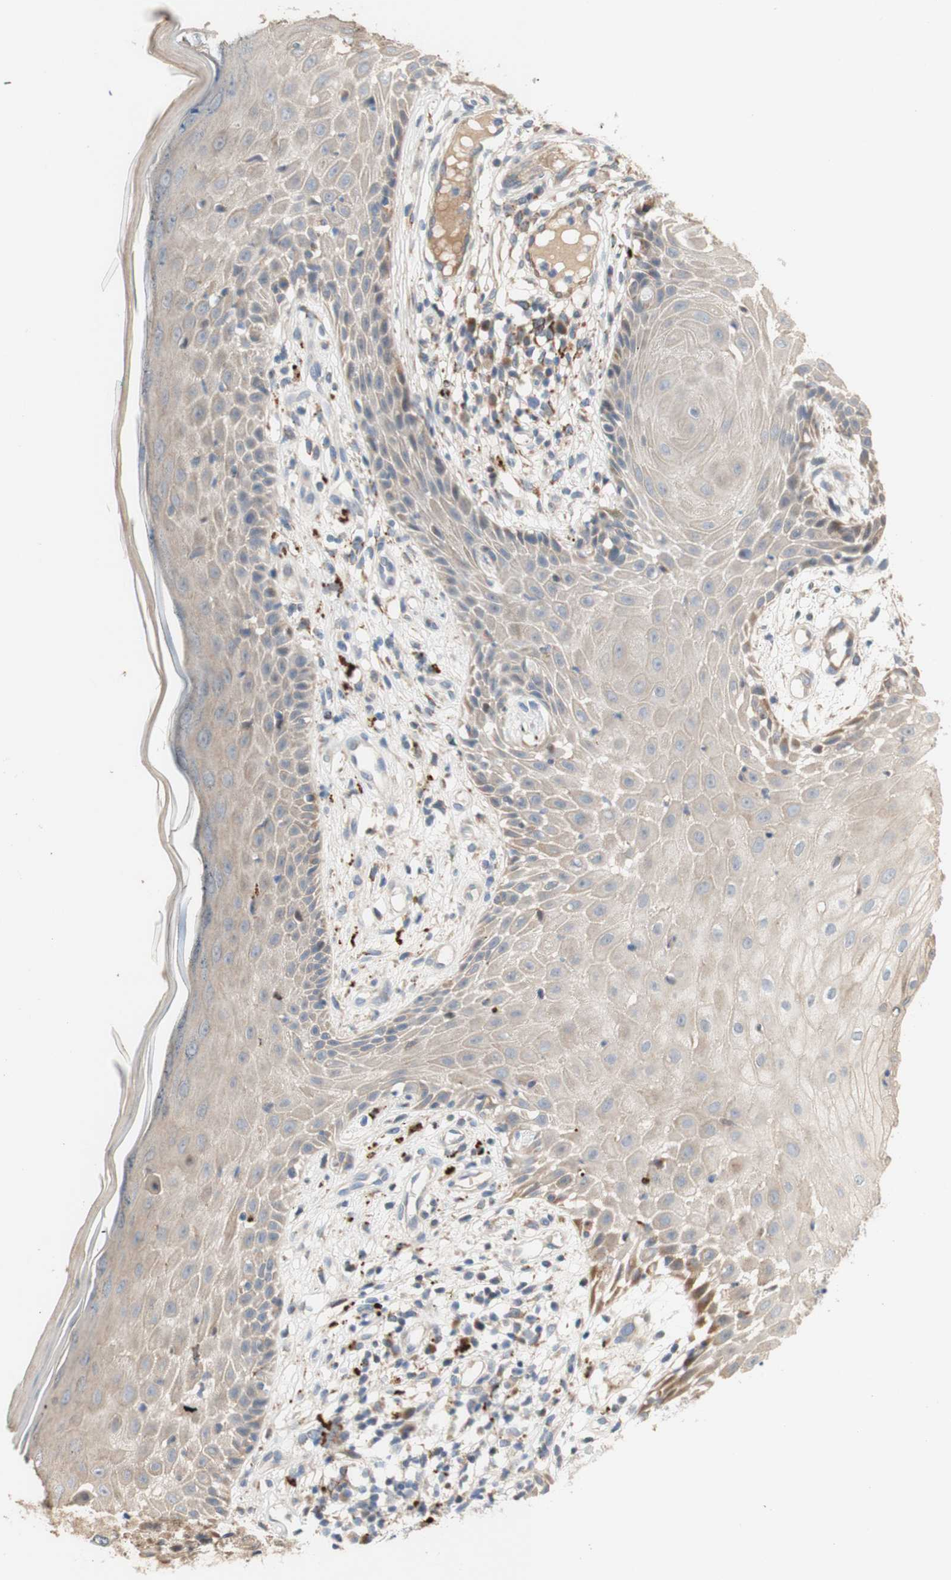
{"staining": {"intensity": "weak", "quantity": ">75%", "location": "cytoplasmic/membranous"}, "tissue": "skin cancer", "cell_type": "Tumor cells", "image_type": "cancer", "snomed": [{"axis": "morphology", "description": "Basal cell carcinoma"}, {"axis": "topography", "description": "Skin"}], "caption": "Human basal cell carcinoma (skin) stained with a protein marker exhibits weak staining in tumor cells.", "gene": "PTPN21", "patient": {"sex": "female", "age": 84}}